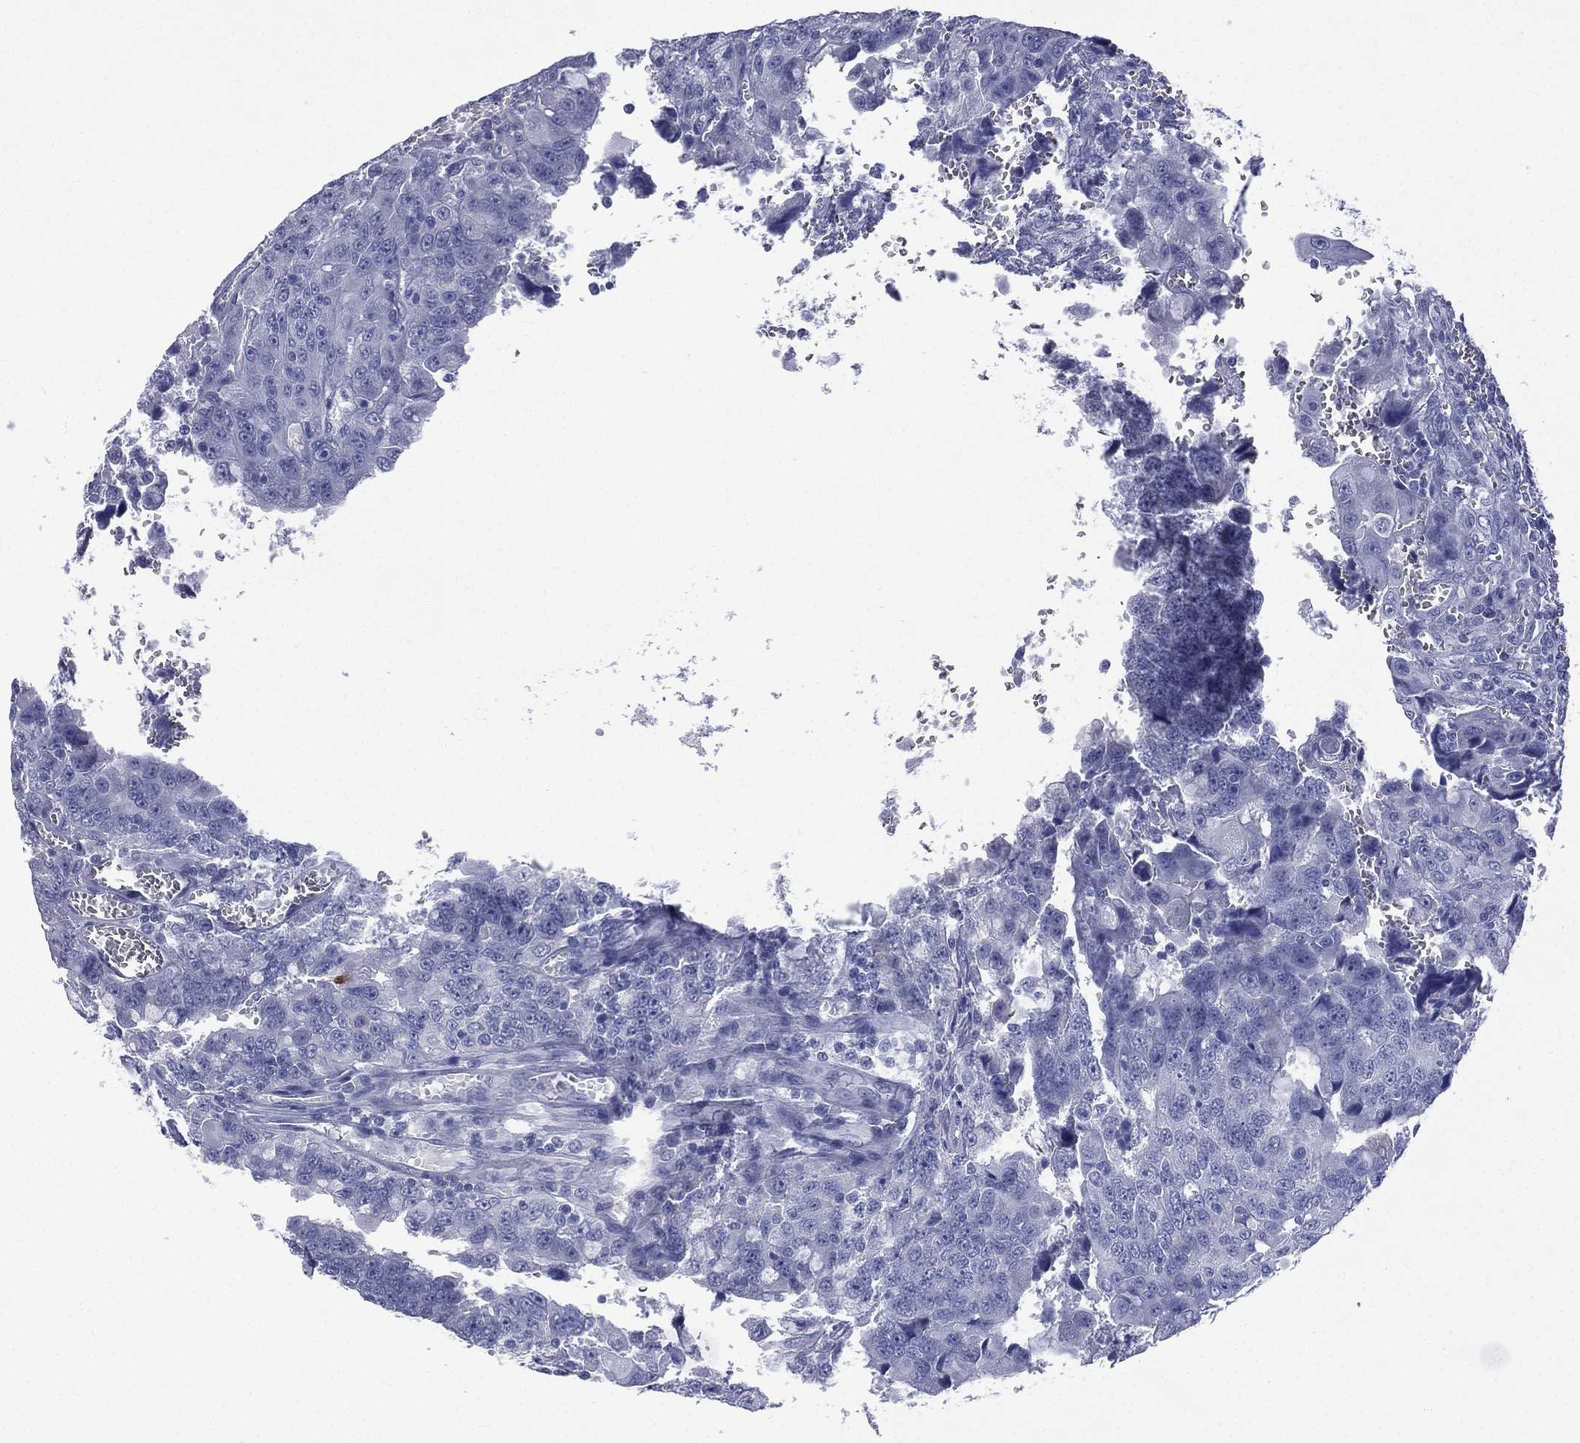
{"staining": {"intensity": "negative", "quantity": "none", "location": "none"}, "tissue": "urothelial cancer", "cell_type": "Tumor cells", "image_type": "cancer", "snomed": [{"axis": "morphology", "description": "Urothelial carcinoma, NOS"}, {"axis": "morphology", "description": "Urothelial carcinoma, High grade"}, {"axis": "topography", "description": "Urinary bladder"}], "caption": "There is no significant staining in tumor cells of urothelial cancer. (Brightfield microscopy of DAB (3,3'-diaminobenzidine) immunohistochemistry (IHC) at high magnification).", "gene": "CES2", "patient": {"sex": "female", "age": 73}}